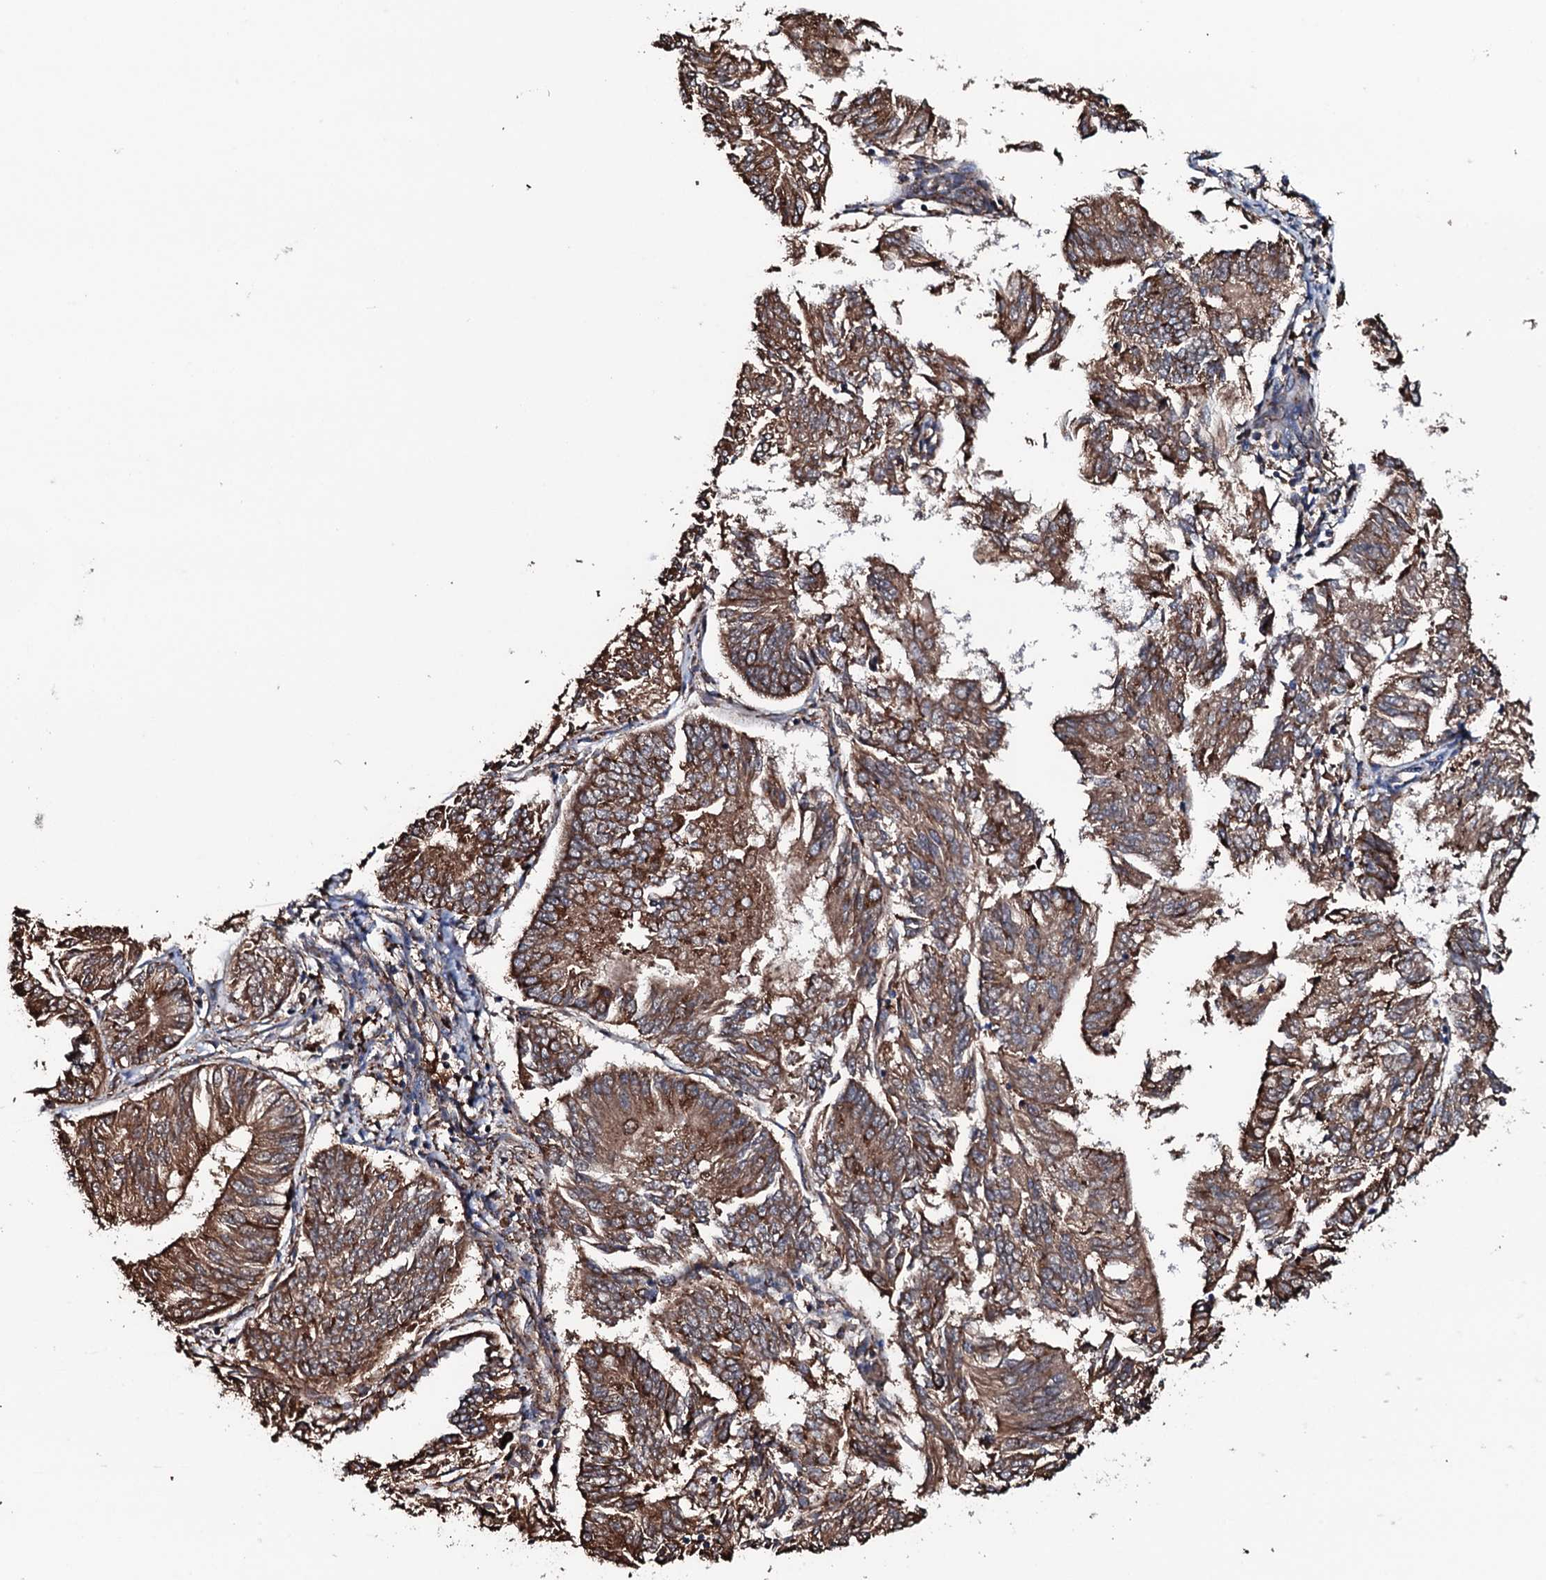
{"staining": {"intensity": "moderate", "quantity": ">75%", "location": "cytoplasmic/membranous"}, "tissue": "endometrial cancer", "cell_type": "Tumor cells", "image_type": "cancer", "snomed": [{"axis": "morphology", "description": "Adenocarcinoma, NOS"}, {"axis": "topography", "description": "Endometrium"}], "caption": "Human endometrial cancer stained for a protein (brown) exhibits moderate cytoplasmic/membranous positive staining in about >75% of tumor cells.", "gene": "RAB12", "patient": {"sex": "female", "age": 58}}